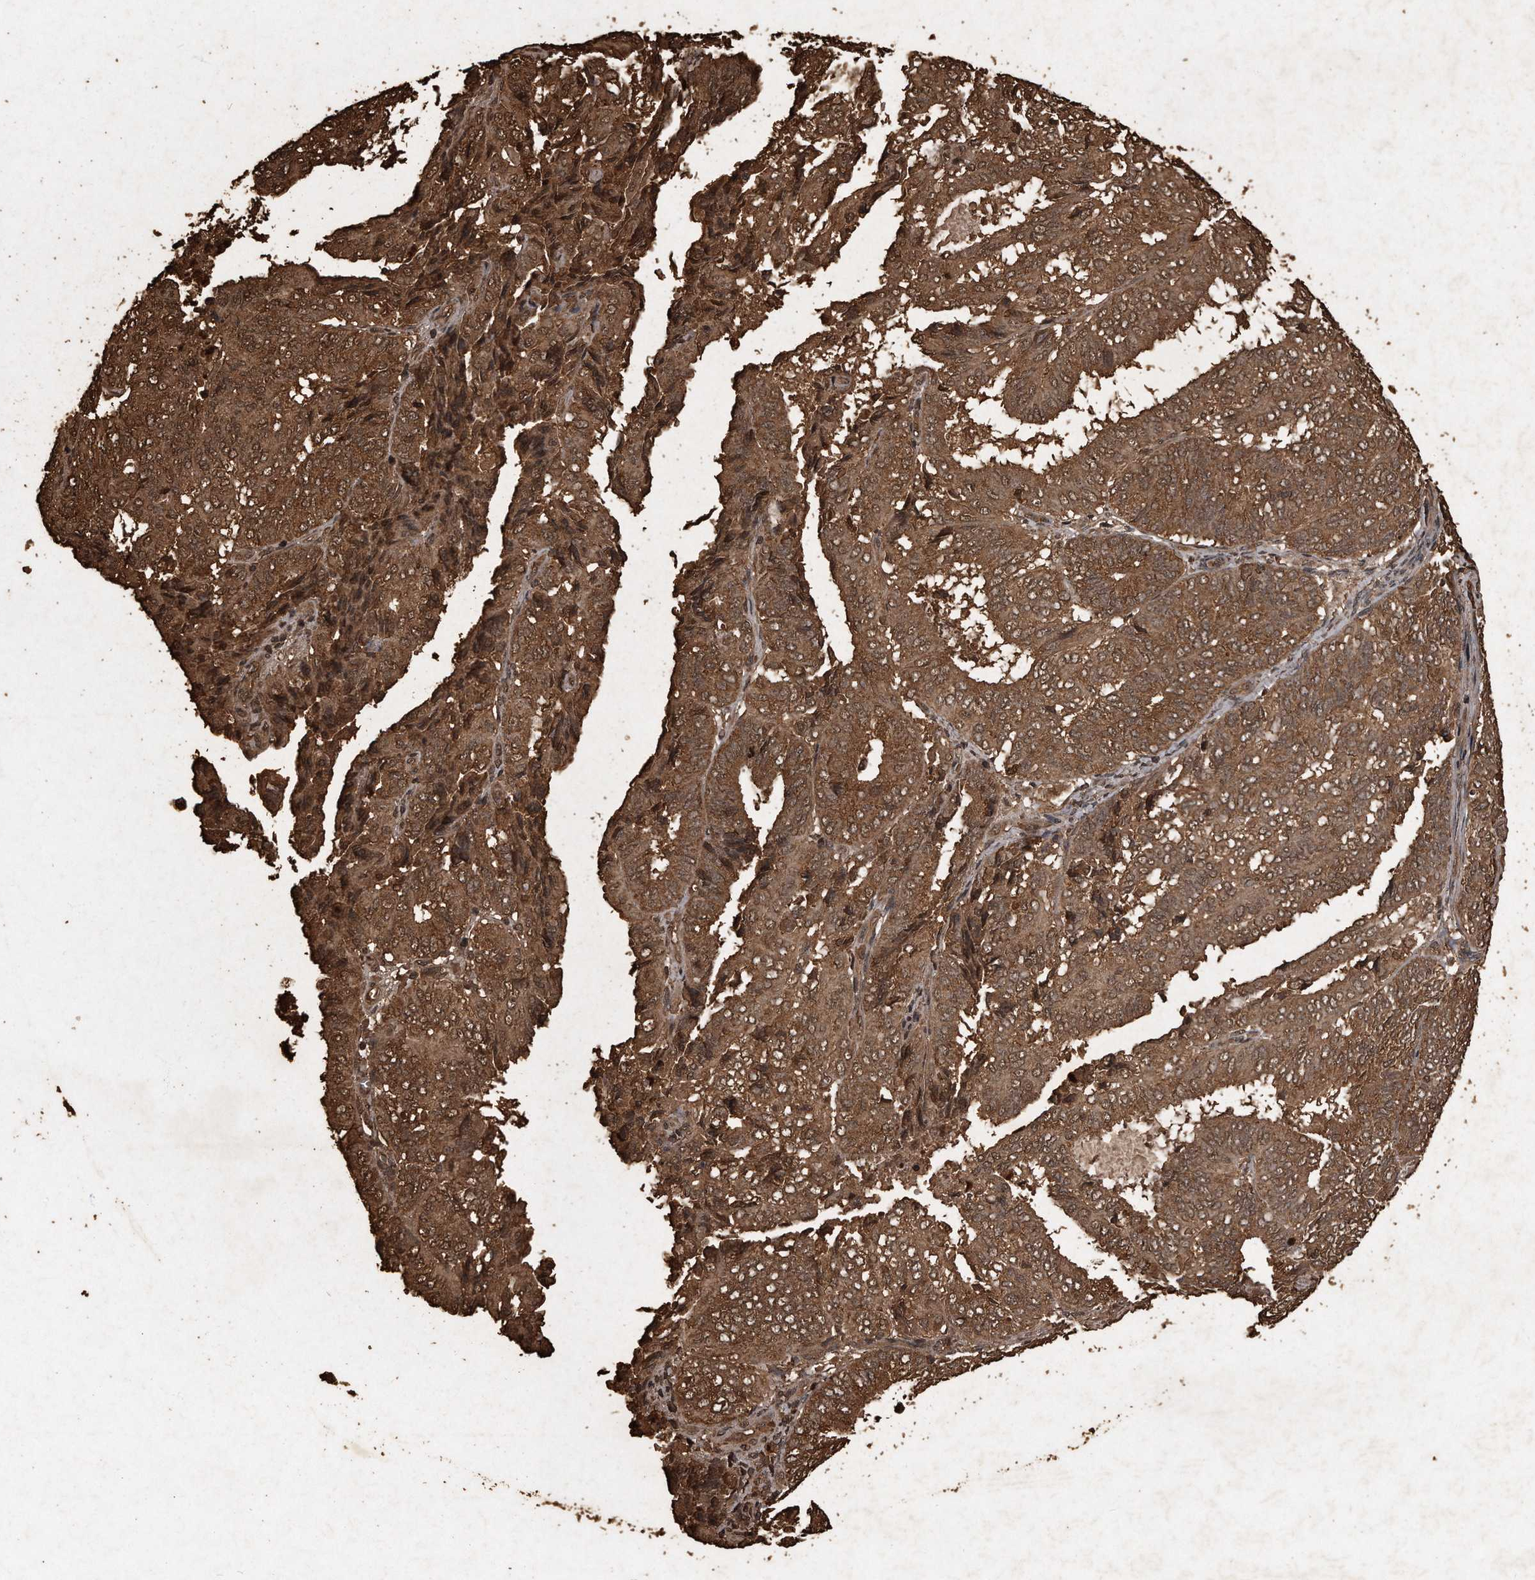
{"staining": {"intensity": "moderate", "quantity": ">75%", "location": "cytoplasmic/membranous,nuclear"}, "tissue": "endometrial cancer", "cell_type": "Tumor cells", "image_type": "cancer", "snomed": [{"axis": "morphology", "description": "Adenocarcinoma, NOS"}, {"axis": "topography", "description": "Uterus"}], "caption": "Immunohistochemical staining of endometrial cancer (adenocarcinoma) shows medium levels of moderate cytoplasmic/membranous and nuclear protein positivity in about >75% of tumor cells. (DAB = brown stain, brightfield microscopy at high magnification).", "gene": "CFLAR", "patient": {"sex": "female", "age": 60}}